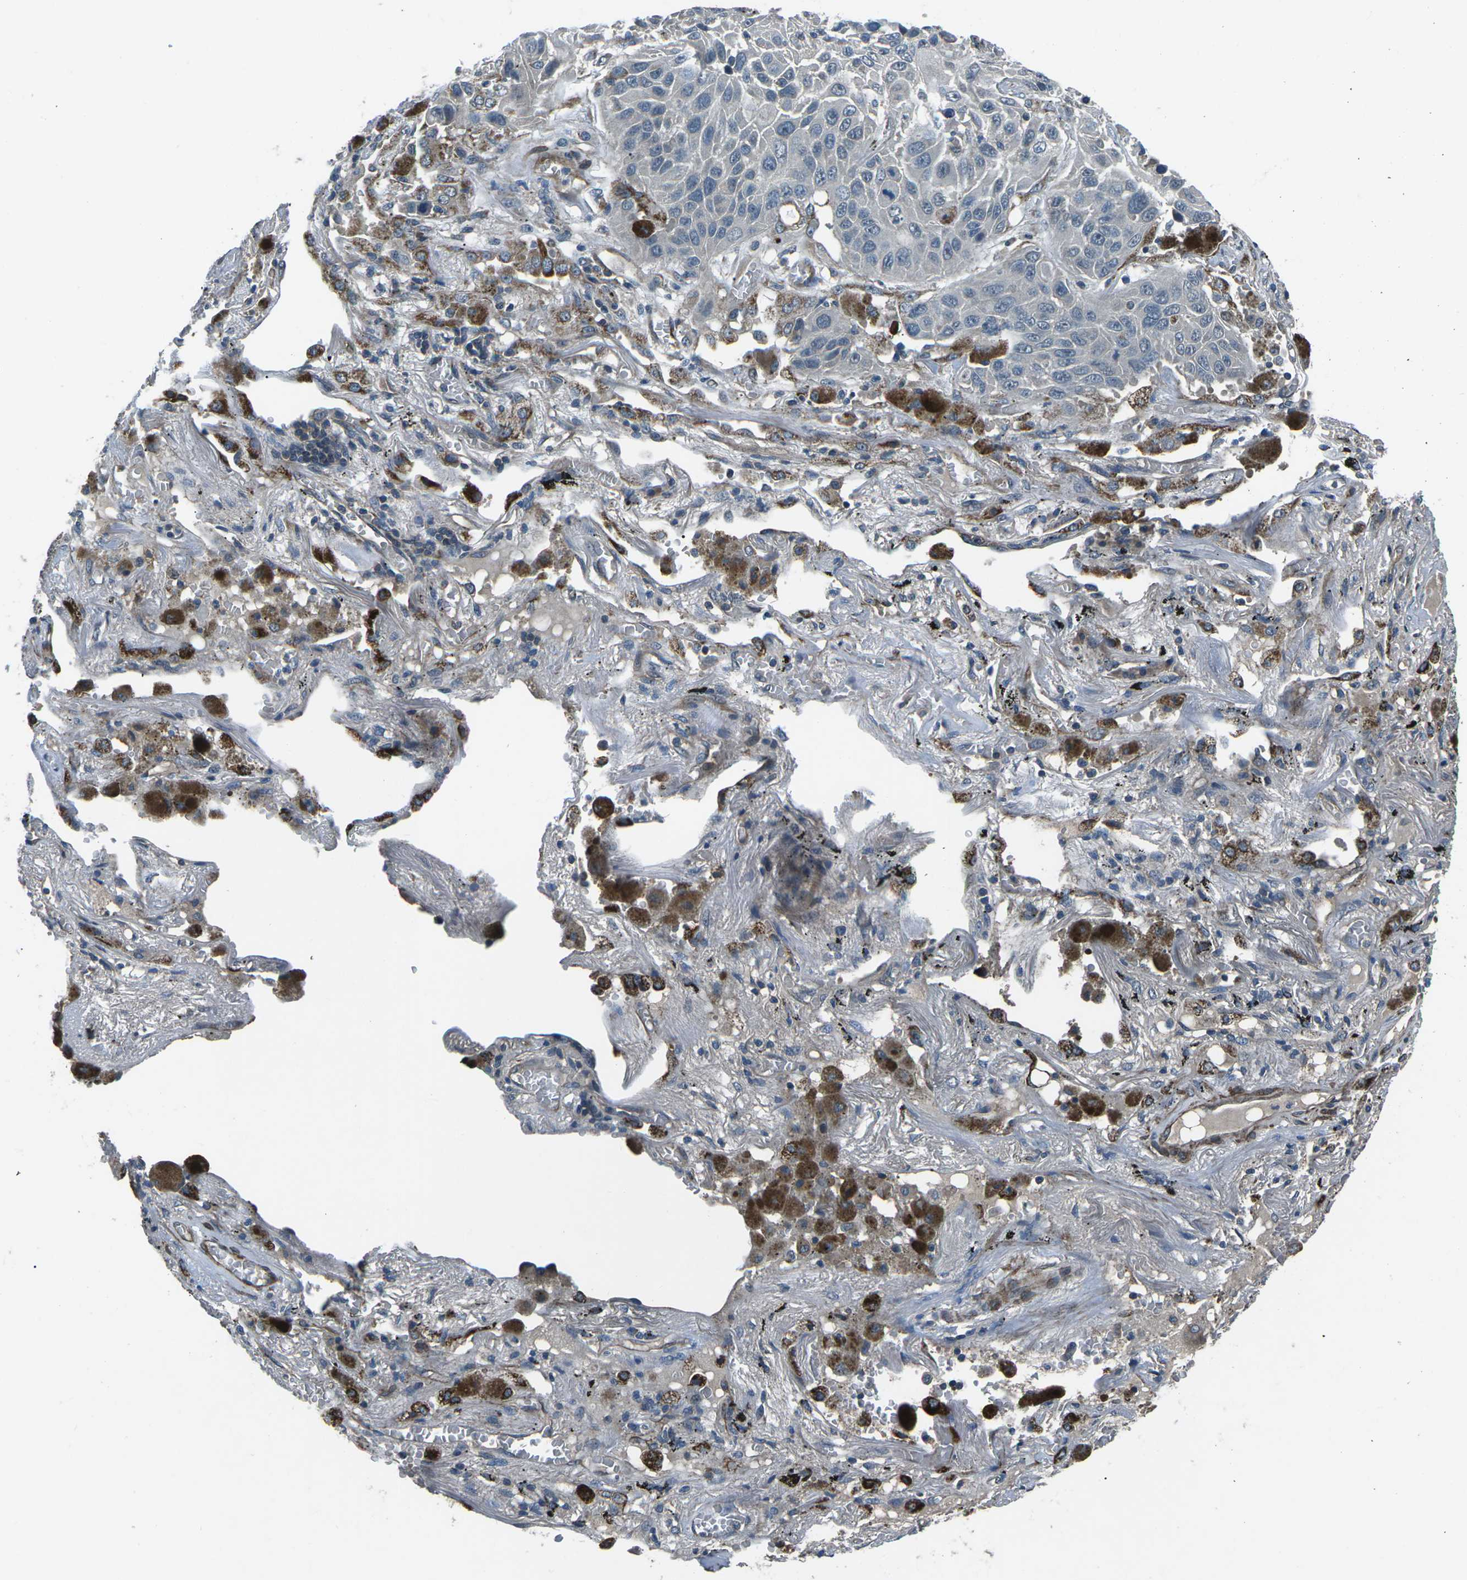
{"staining": {"intensity": "negative", "quantity": "none", "location": "none"}, "tissue": "lung cancer", "cell_type": "Tumor cells", "image_type": "cancer", "snomed": [{"axis": "morphology", "description": "Squamous cell carcinoma, NOS"}, {"axis": "topography", "description": "Lung"}], "caption": "Human lung squamous cell carcinoma stained for a protein using IHC reveals no expression in tumor cells.", "gene": "AFAP1", "patient": {"sex": "male", "age": 57}}